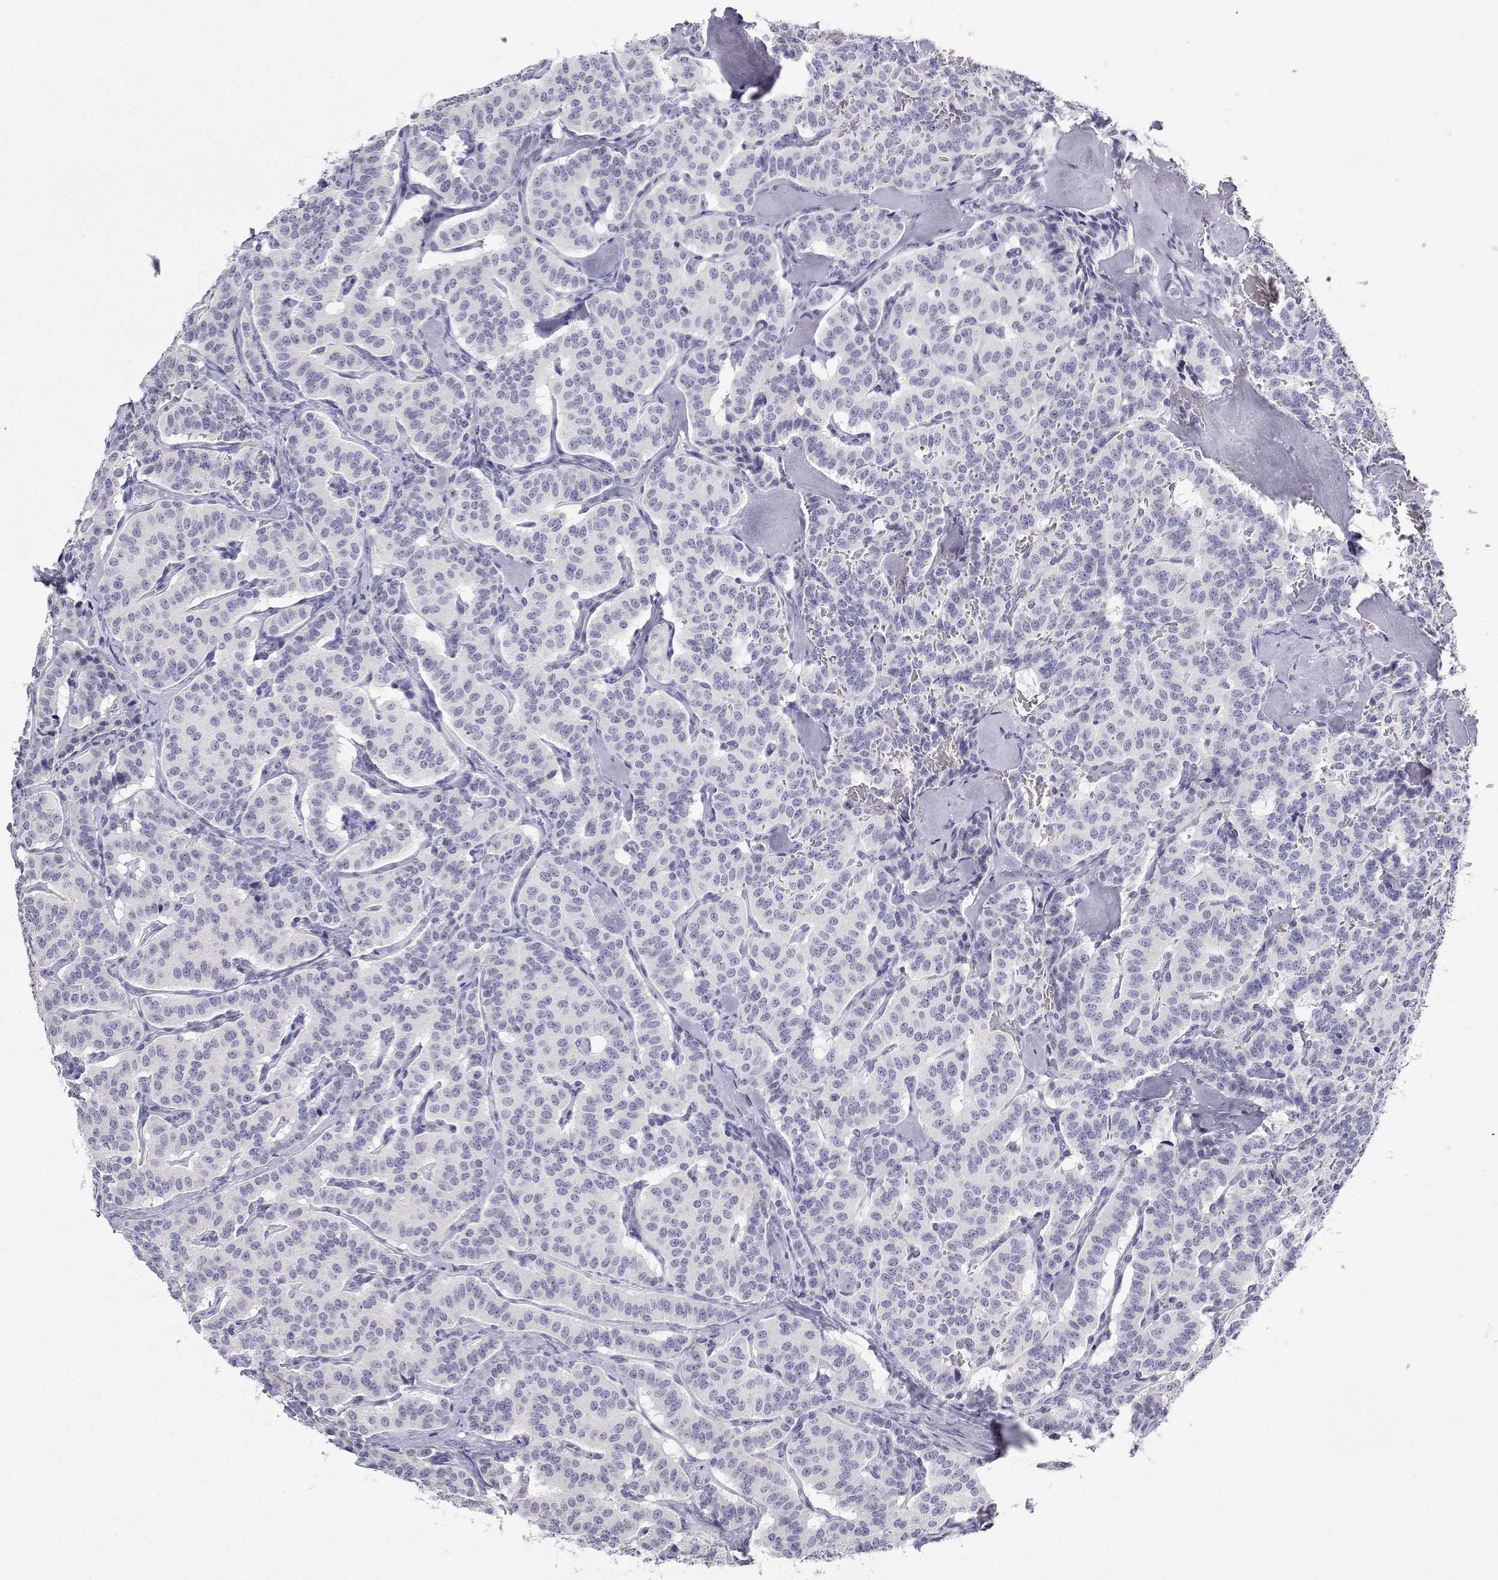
{"staining": {"intensity": "negative", "quantity": "none", "location": "none"}, "tissue": "carcinoid", "cell_type": "Tumor cells", "image_type": "cancer", "snomed": [{"axis": "morphology", "description": "Carcinoid, malignant, NOS"}, {"axis": "topography", "description": "Lung"}], "caption": "This is an immunohistochemistry photomicrograph of human malignant carcinoid. There is no positivity in tumor cells.", "gene": "ANKRD65", "patient": {"sex": "female", "age": 46}}